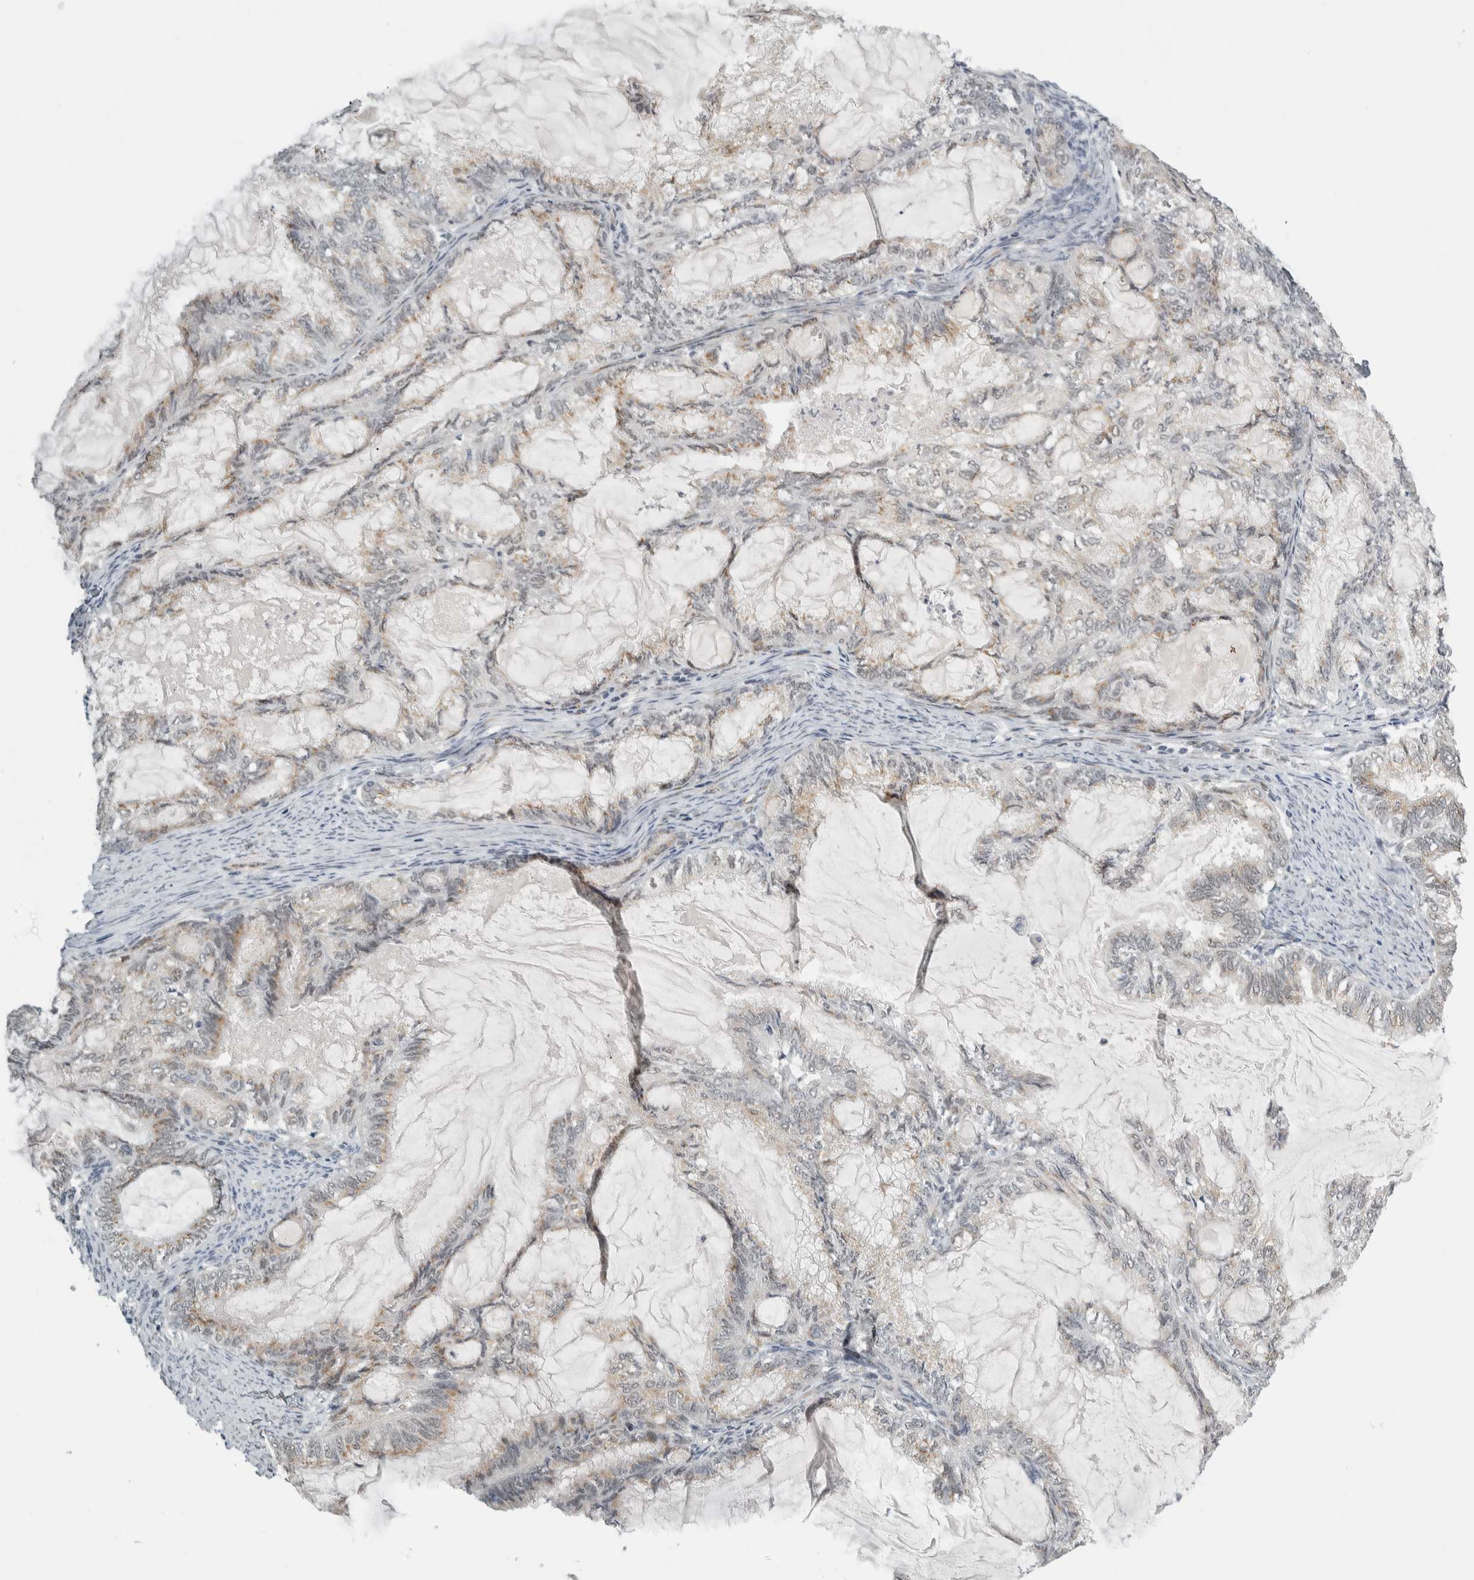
{"staining": {"intensity": "weak", "quantity": "25%-75%", "location": "cytoplasmic/membranous"}, "tissue": "endometrial cancer", "cell_type": "Tumor cells", "image_type": "cancer", "snomed": [{"axis": "morphology", "description": "Adenocarcinoma, NOS"}, {"axis": "topography", "description": "Endometrium"}], "caption": "High-magnification brightfield microscopy of endometrial adenocarcinoma stained with DAB (brown) and counterstained with hematoxylin (blue). tumor cells exhibit weak cytoplasmic/membranous expression is present in approximately25%-75% of cells.", "gene": "ZMYND8", "patient": {"sex": "female", "age": 86}}